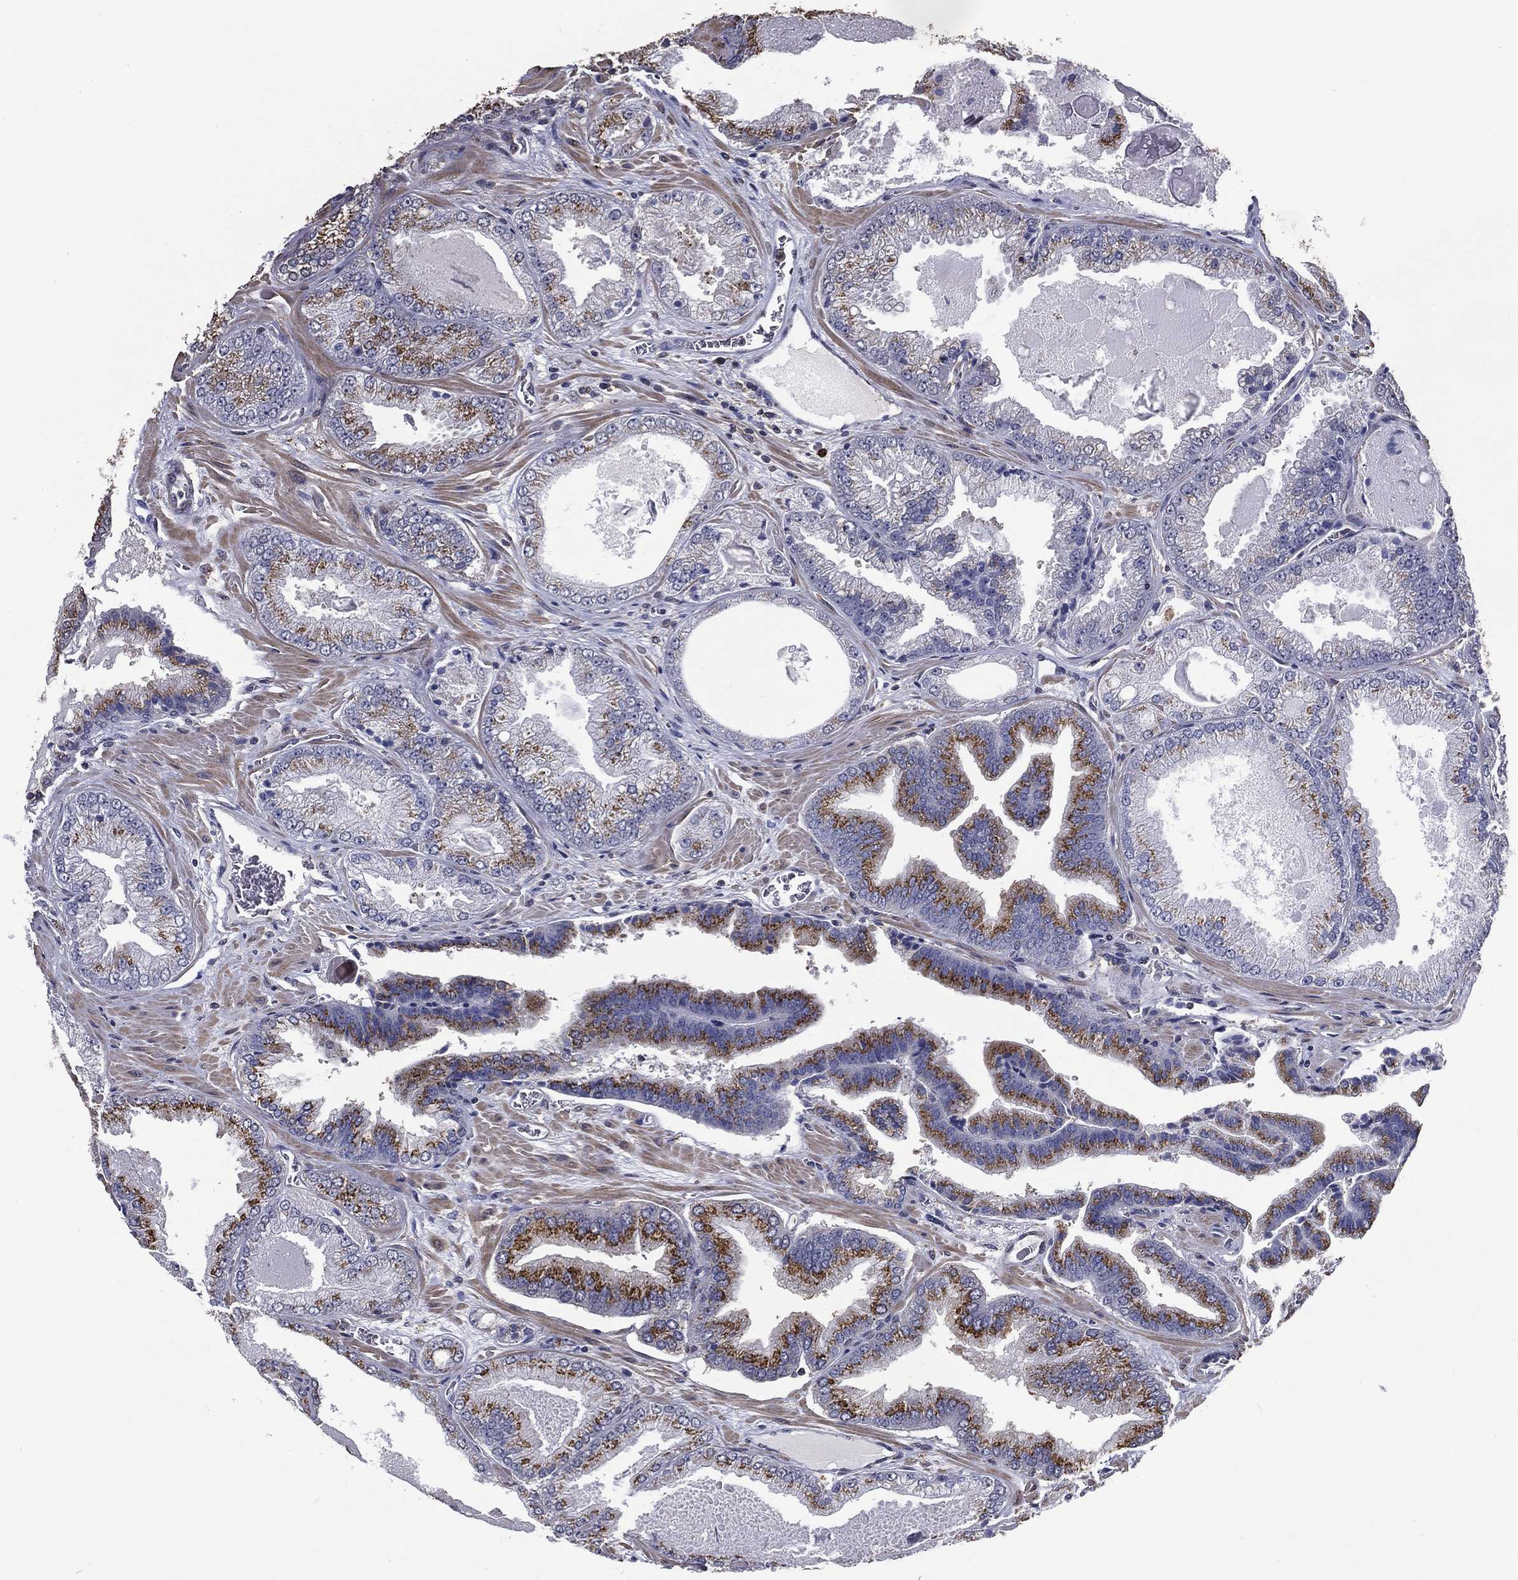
{"staining": {"intensity": "strong", "quantity": "25%-75%", "location": "cytoplasmic/membranous"}, "tissue": "prostate cancer", "cell_type": "Tumor cells", "image_type": "cancer", "snomed": [{"axis": "morphology", "description": "Adenocarcinoma, Low grade"}, {"axis": "topography", "description": "Prostate"}], "caption": "Immunohistochemistry (IHC) staining of prostate low-grade adenocarcinoma, which exhibits high levels of strong cytoplasmic/membranous expression in about 25%-75% of tumor cells indicating strong cytoplasmic/membranous protein expression. The staining was performed using DAB (3,3'-diaminobenzidine) (brown) for protein detection and nuclei were counterstained in hematoxylin (blue).", "gene": "GPR183", "patient": {"sex": "male", "age": 72}}